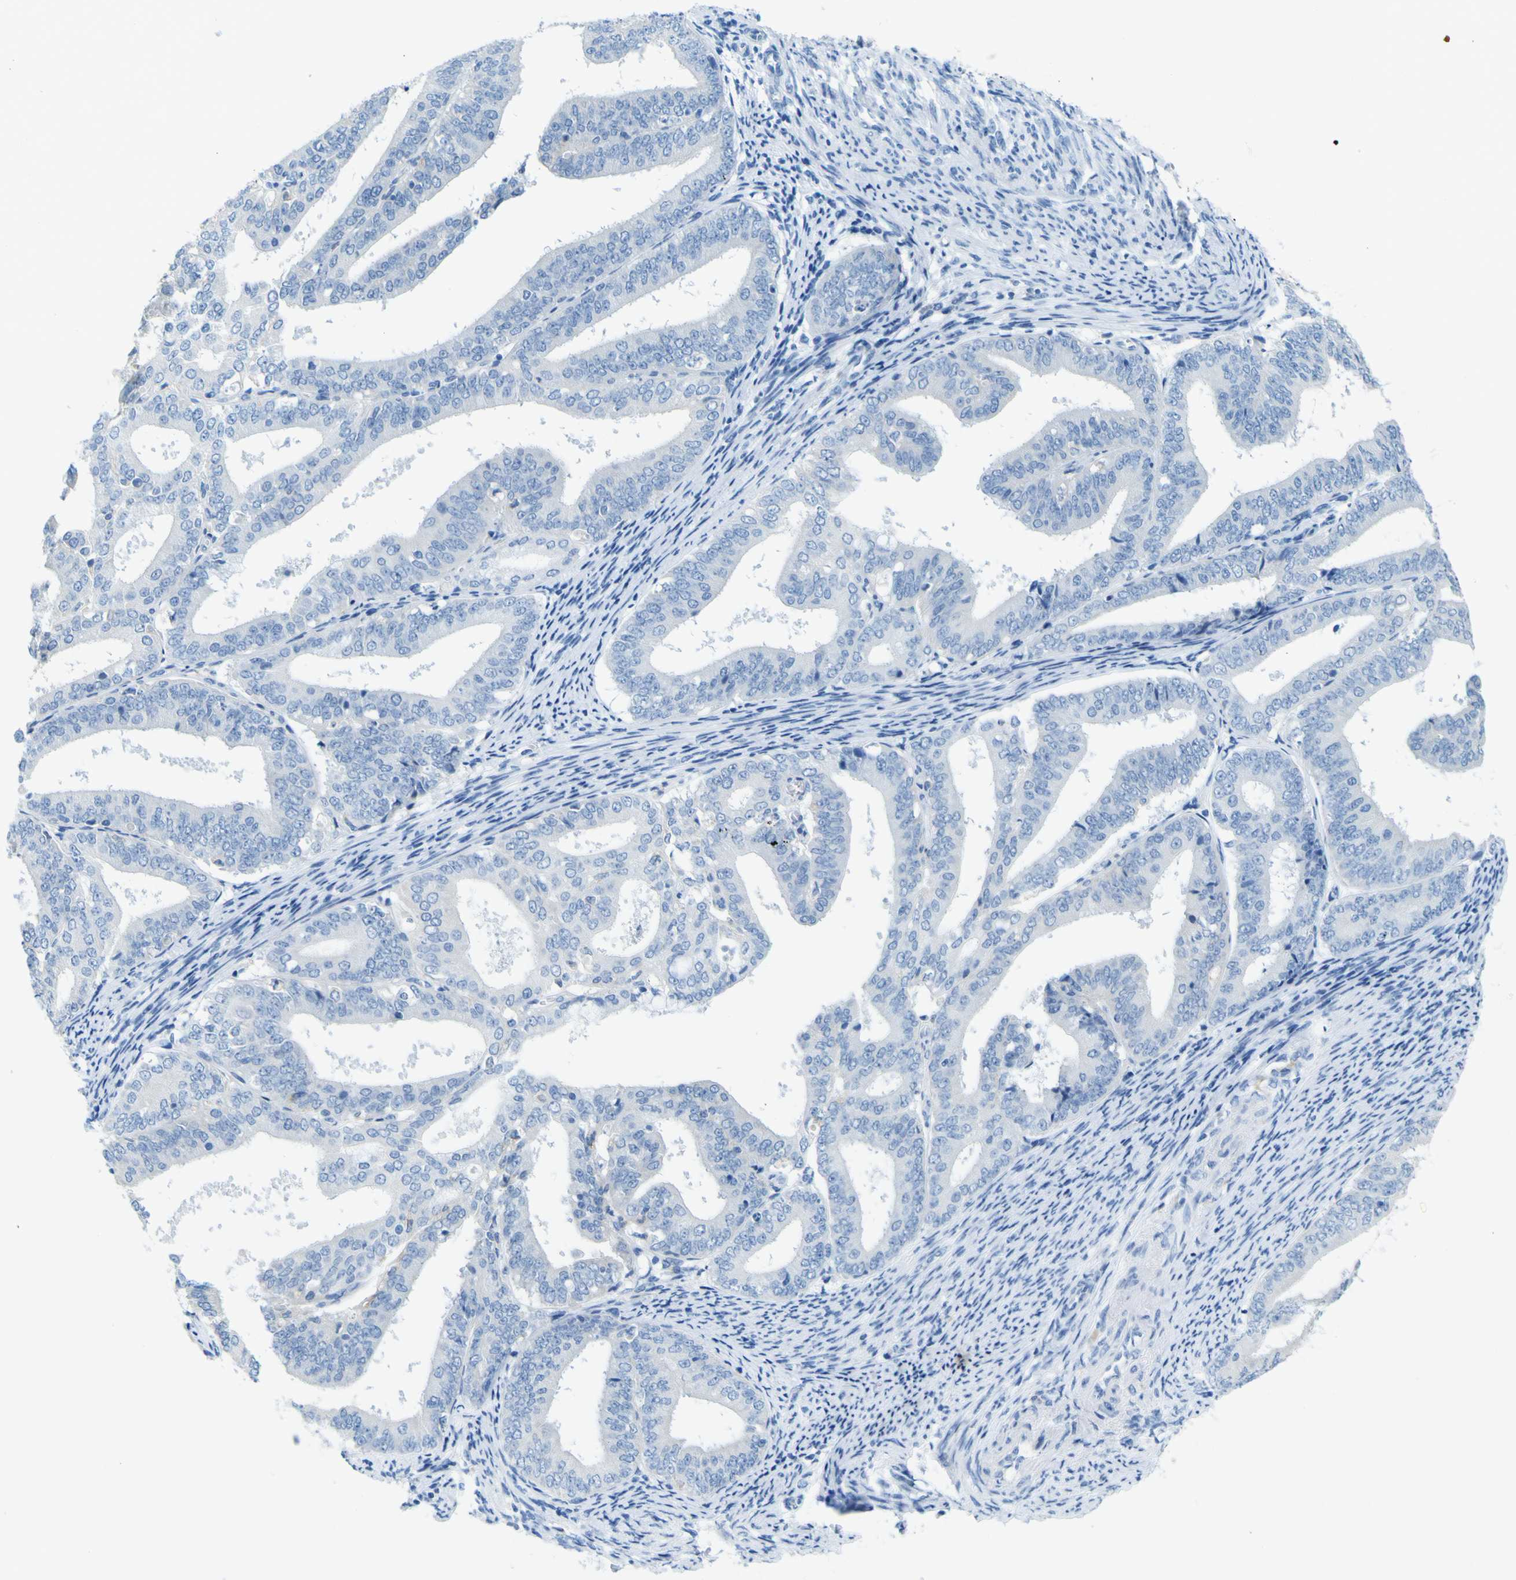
{"staining": {"intensity": "negative", "quantity": "none", "location": "none"}, "tissue": "endometrial cancer", "cell_type": "Tumor cells", "image_type": "cancer", "snomed": [{"axis": "morphology", "description": "Adenocarcinoma, NOS"}, {"axis": "topography", "description": "Endometrium"}], "caption": "IHC of endometrial cancer demonstrates no positivity in tumor cells. Brightfield microscopy of immunohistochemistry stained with DAB (3,3'-diaminobenzidine) (brown) and hematoxylin (blue), captured at high magnification.", "gene": "ACSL1", "patient": {"sex": "female", "age": 63}}